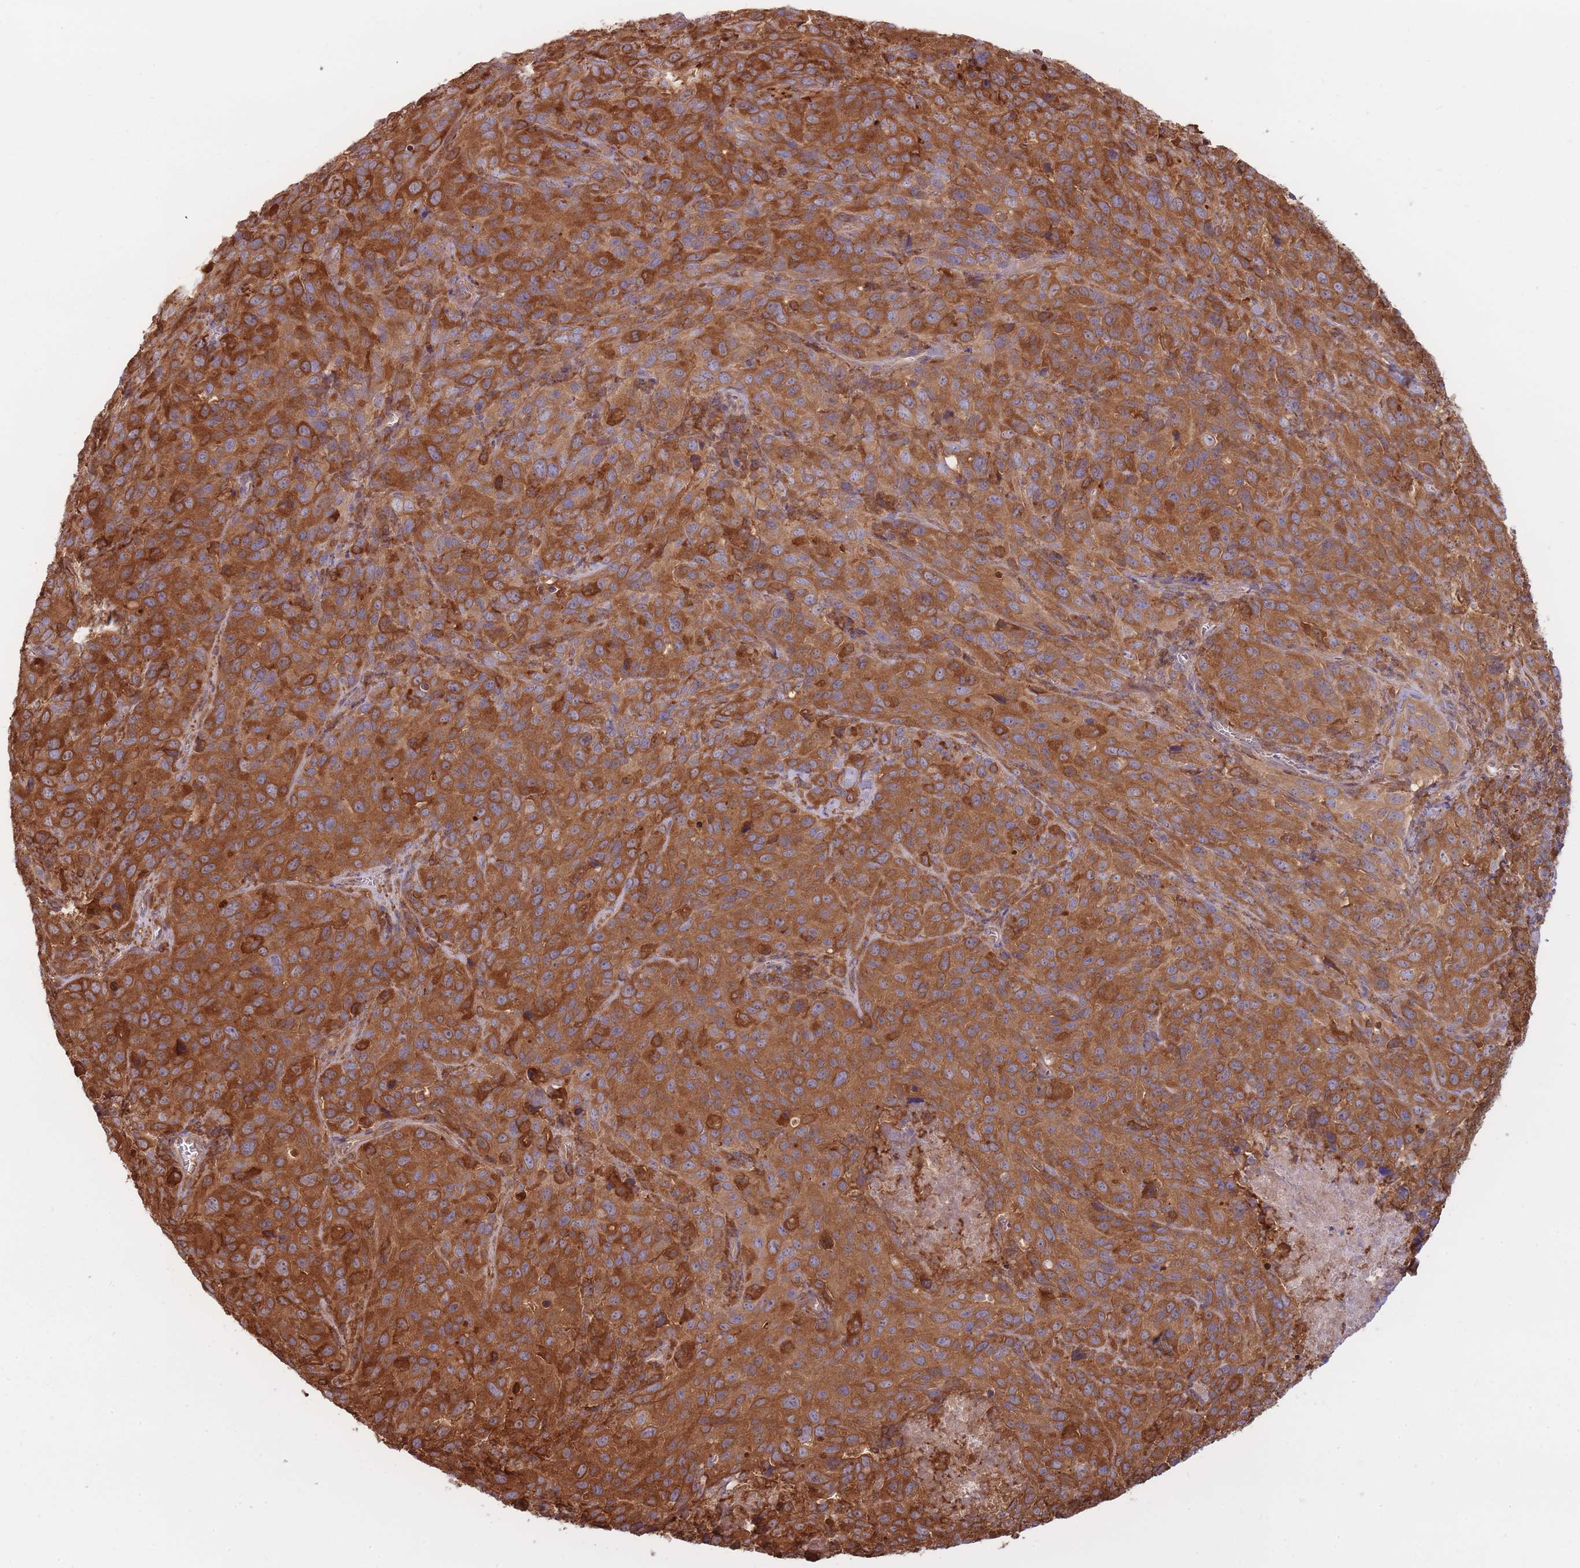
{"staining": {"intensity": "strong", "quantity": ">75%", "location": "cytoplasmic/membranous"}, "tissue": "cervical cancer", "cell_type": "Tumor cells", "image_type": "cancer", "snomed": [{"axis": "morphology", "description": "Squamous cell carcinoma, NOS"}, {"axis": "topography", "description": "Cervix"}], "caption": "A brown stain labels strong cytoplasmic/membranous positivity of a protein in human cervical squamous cell carcinoma tumor cells. (DAB (3,3'-diaminobenzidine) IHC with brightfield microscopy, high magnification).", "gene": "SLC4A9", "patient": {"sex": "female", "age": 51}}